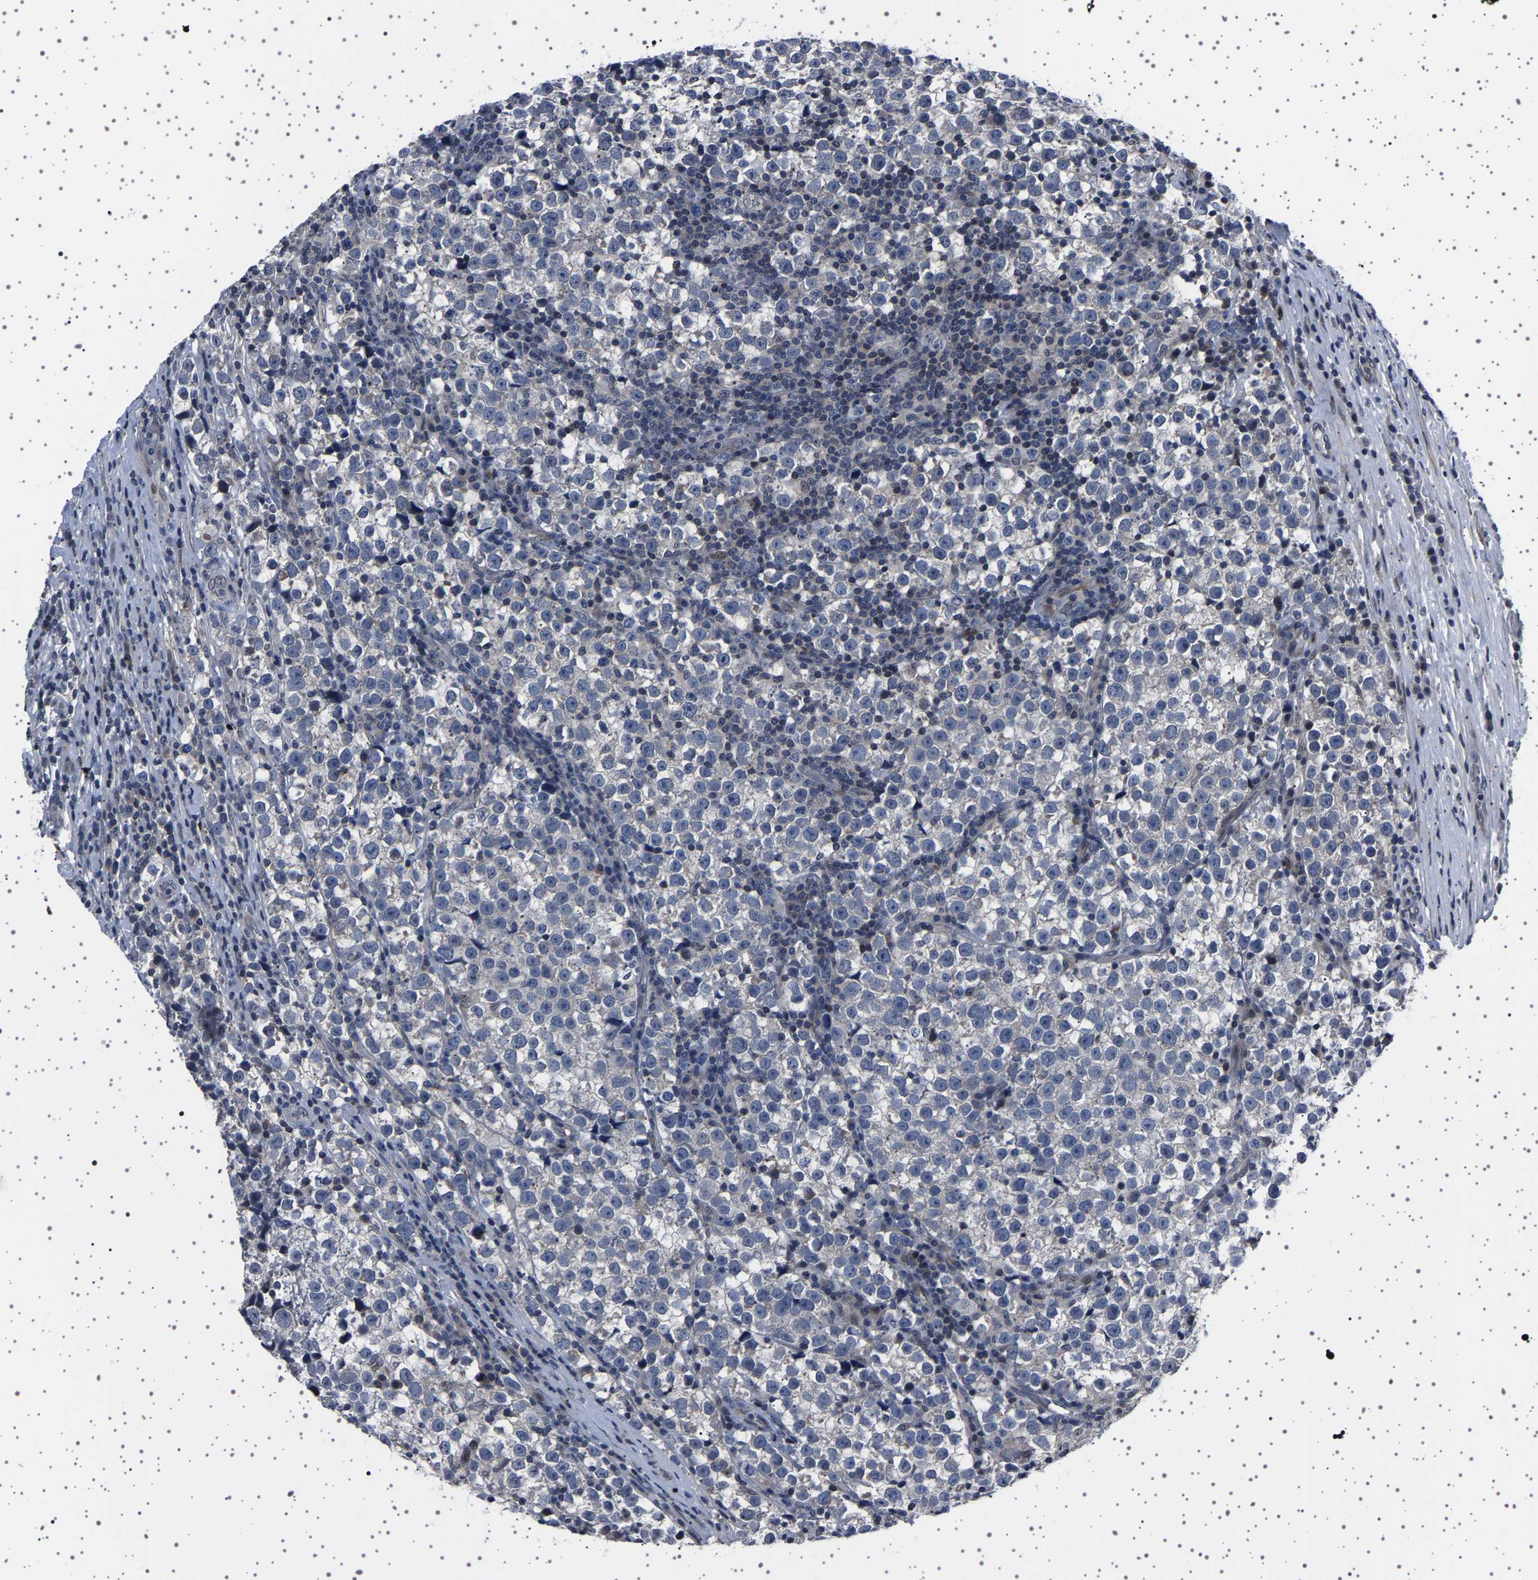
{"staining": {"intensity": "negative", "quantity": "none", "location": "none"}, "tissue": "testis cancer", "cell_type": "Tumor cells", "image_type": "cancer", "snomed": [{"axis": "morphology", "description": "Normal tissue, NOS"}, {"axis": "morphology", "description": "Seminoma, NOS"}, {"axis": "topography", "description": "Testis"}], "caption": "IHC photomicrograph of neoplastic tissue: testis cancer (seminoma) stained with DAB (3,3'-diaminobenzidine) shows no significant protein staining in tumor cells.", "gene": "PAK5", "patient": {"sex": "male", "age": 43}}